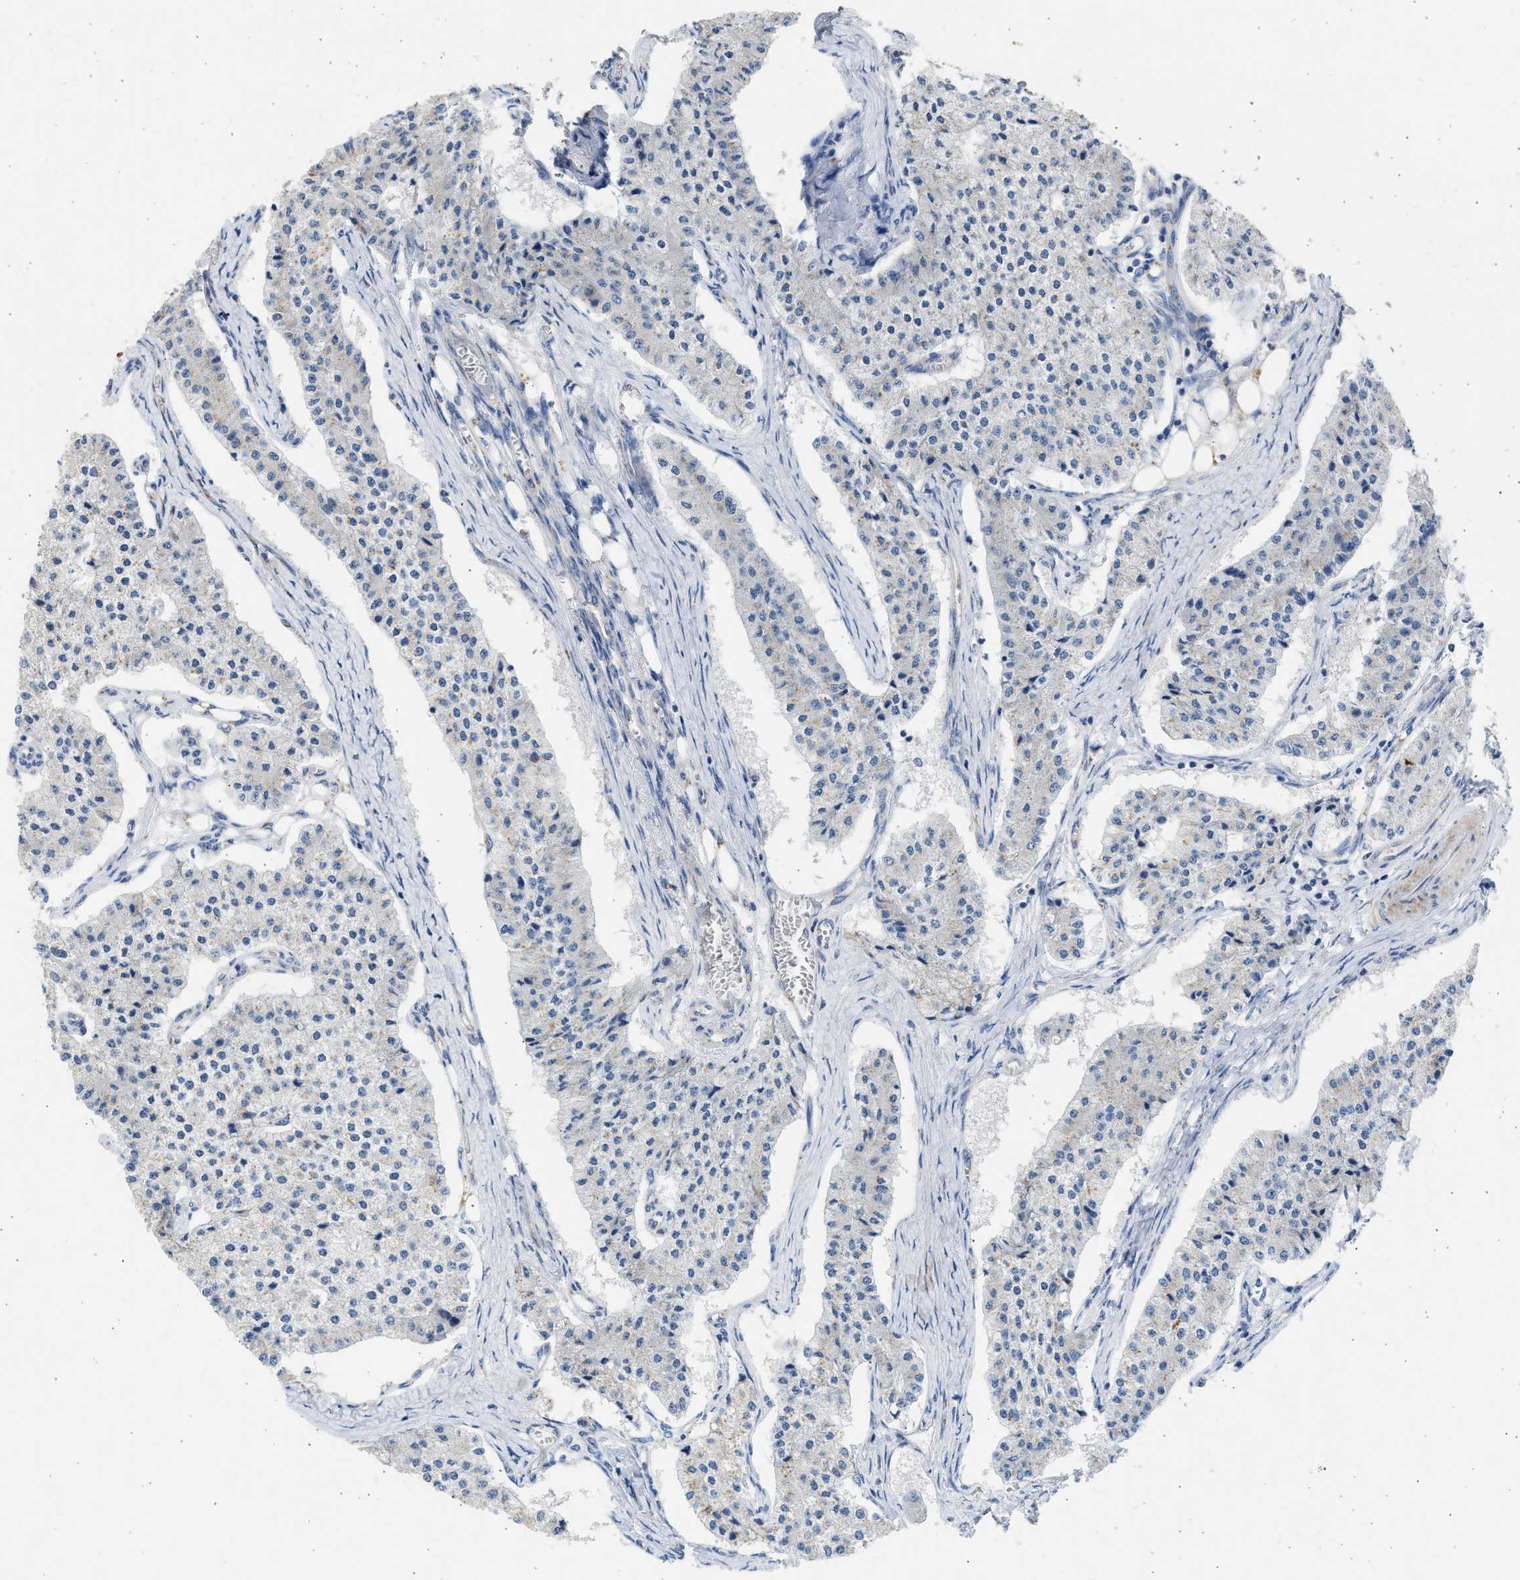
{"staining": {"intensity": "negative", "quantity": "none", "location": "none"}, "tissue": "carcinoid", "cell_type": "Tumor cells", "image_type": "cancer", "snomed": [{"axis": "morphology", "description": "Carcinoid, malignant, NOS"}, {"axis": "topography", "description": "Colon"}], "caption": "A histopathology image of human carcinoid is negative for staining in tumor cells.", "gene": "IPO8", "patient": {"sex": "female", "age": 52}}